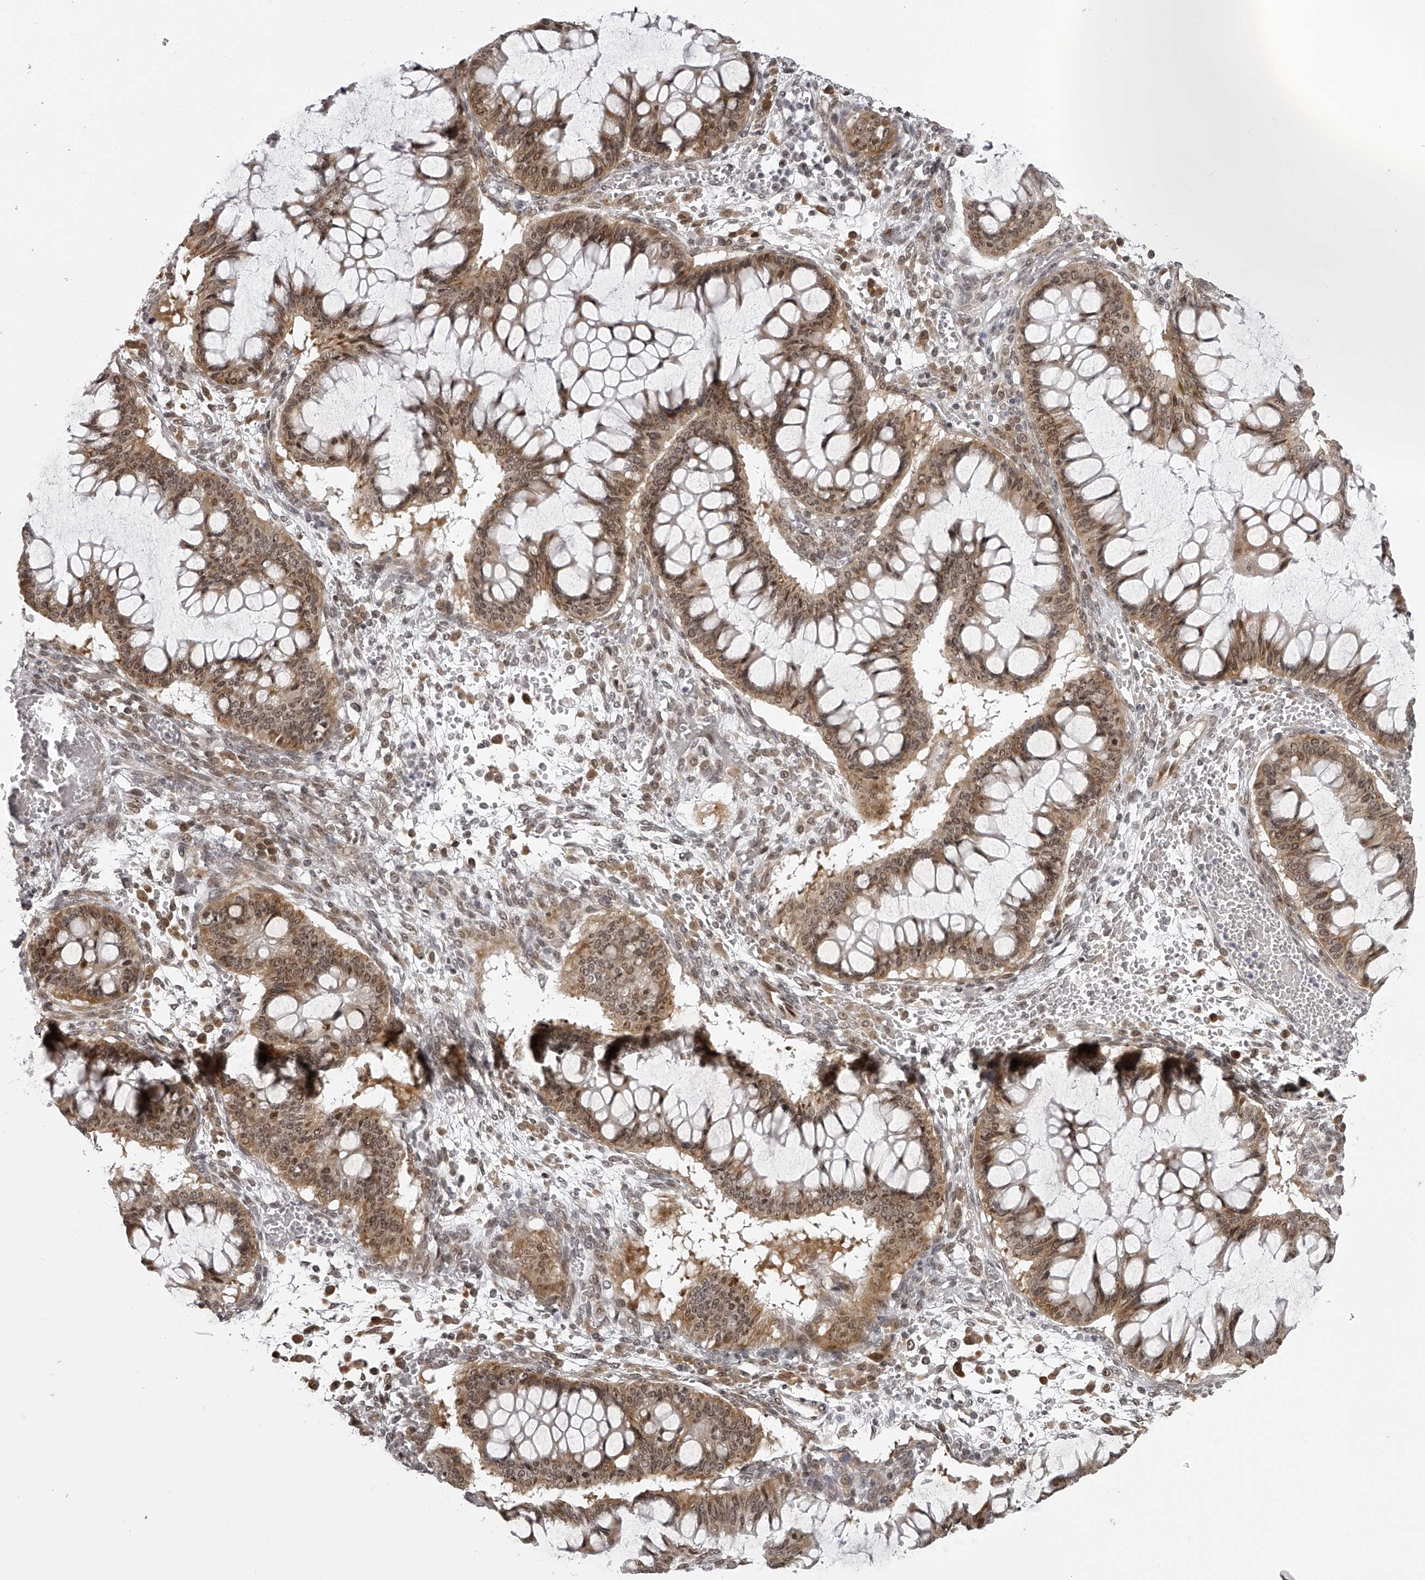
{"staining": {"intensity": "moderate", "quantity": ">75%", "location": "cytoplasmic/membranous,nuclear"}, "tissue": "ovarian cancer", "cell_type": "Tumor cells", "image_type": "cancer", "snomed": [{"axis": "morphology", "description": "Cystadenocarcinoma, mucinous, NOS"}, {"axis": "topography", "description": "Ovary"}], "caption": "A micrograph showing moderate cytoplasmic/membranous and nuclear expression in approximately >75% of tumor cells in mucinous cystadenocarcinoma (ovarian), as visualized by brown immunohistochemical staining.", "gene": "ODF2L", "patient": {"sex": "female", "age": 73}}